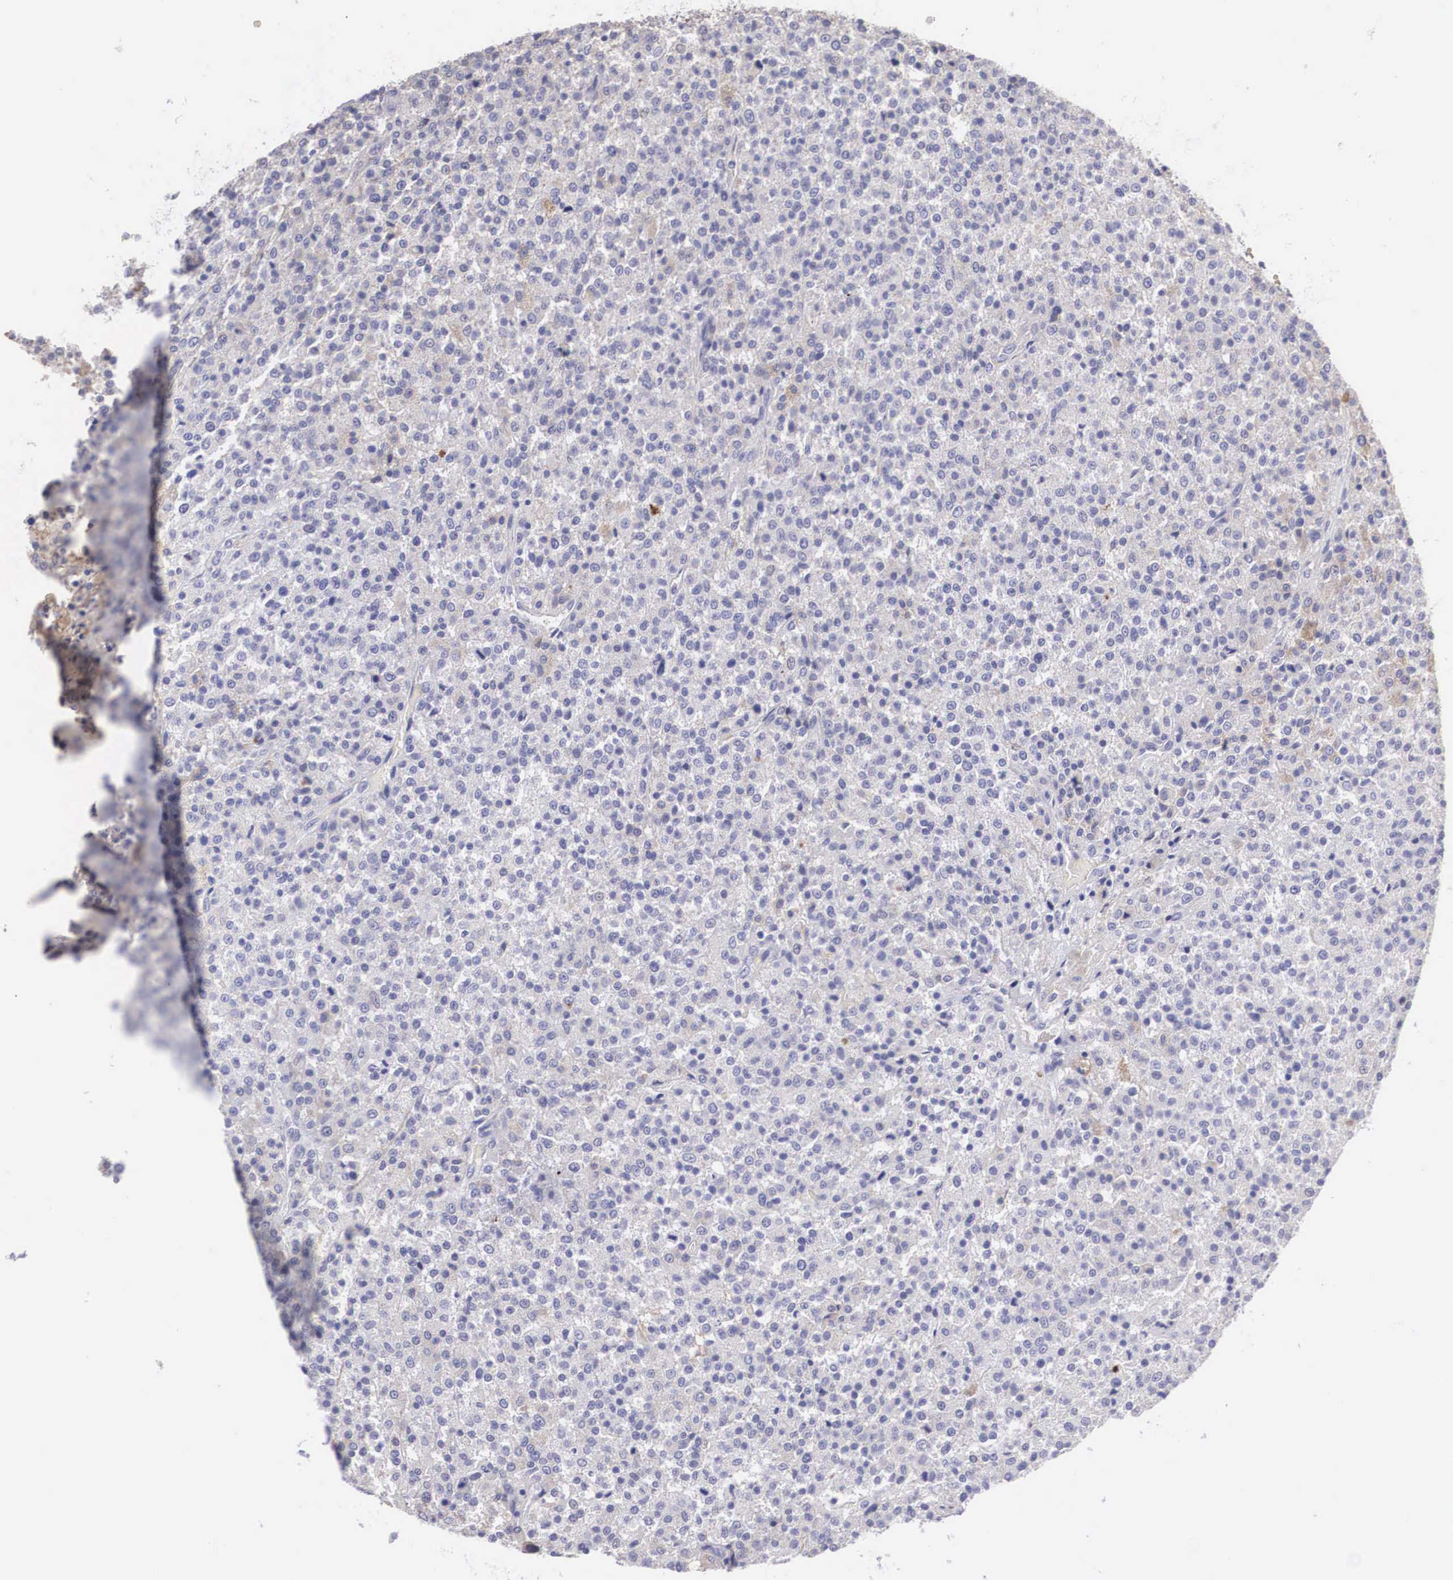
{"staining": {"intensity": "negative", "quantity": "none", "location": "none"}, "tissue": "testis cancer", "cell_type": "Tumor cells", "image_type": "cancer", "snomed": [{"axis": "morphology", "description": "Seminoma, NOS"}, {"axis": "topography", "description": "Testis"}], "caption": "An image of human seminoma (testis) is negative for staining in tumor cells.", "gene": "CLU", "patient": {"sex": "male", "age": 59}}